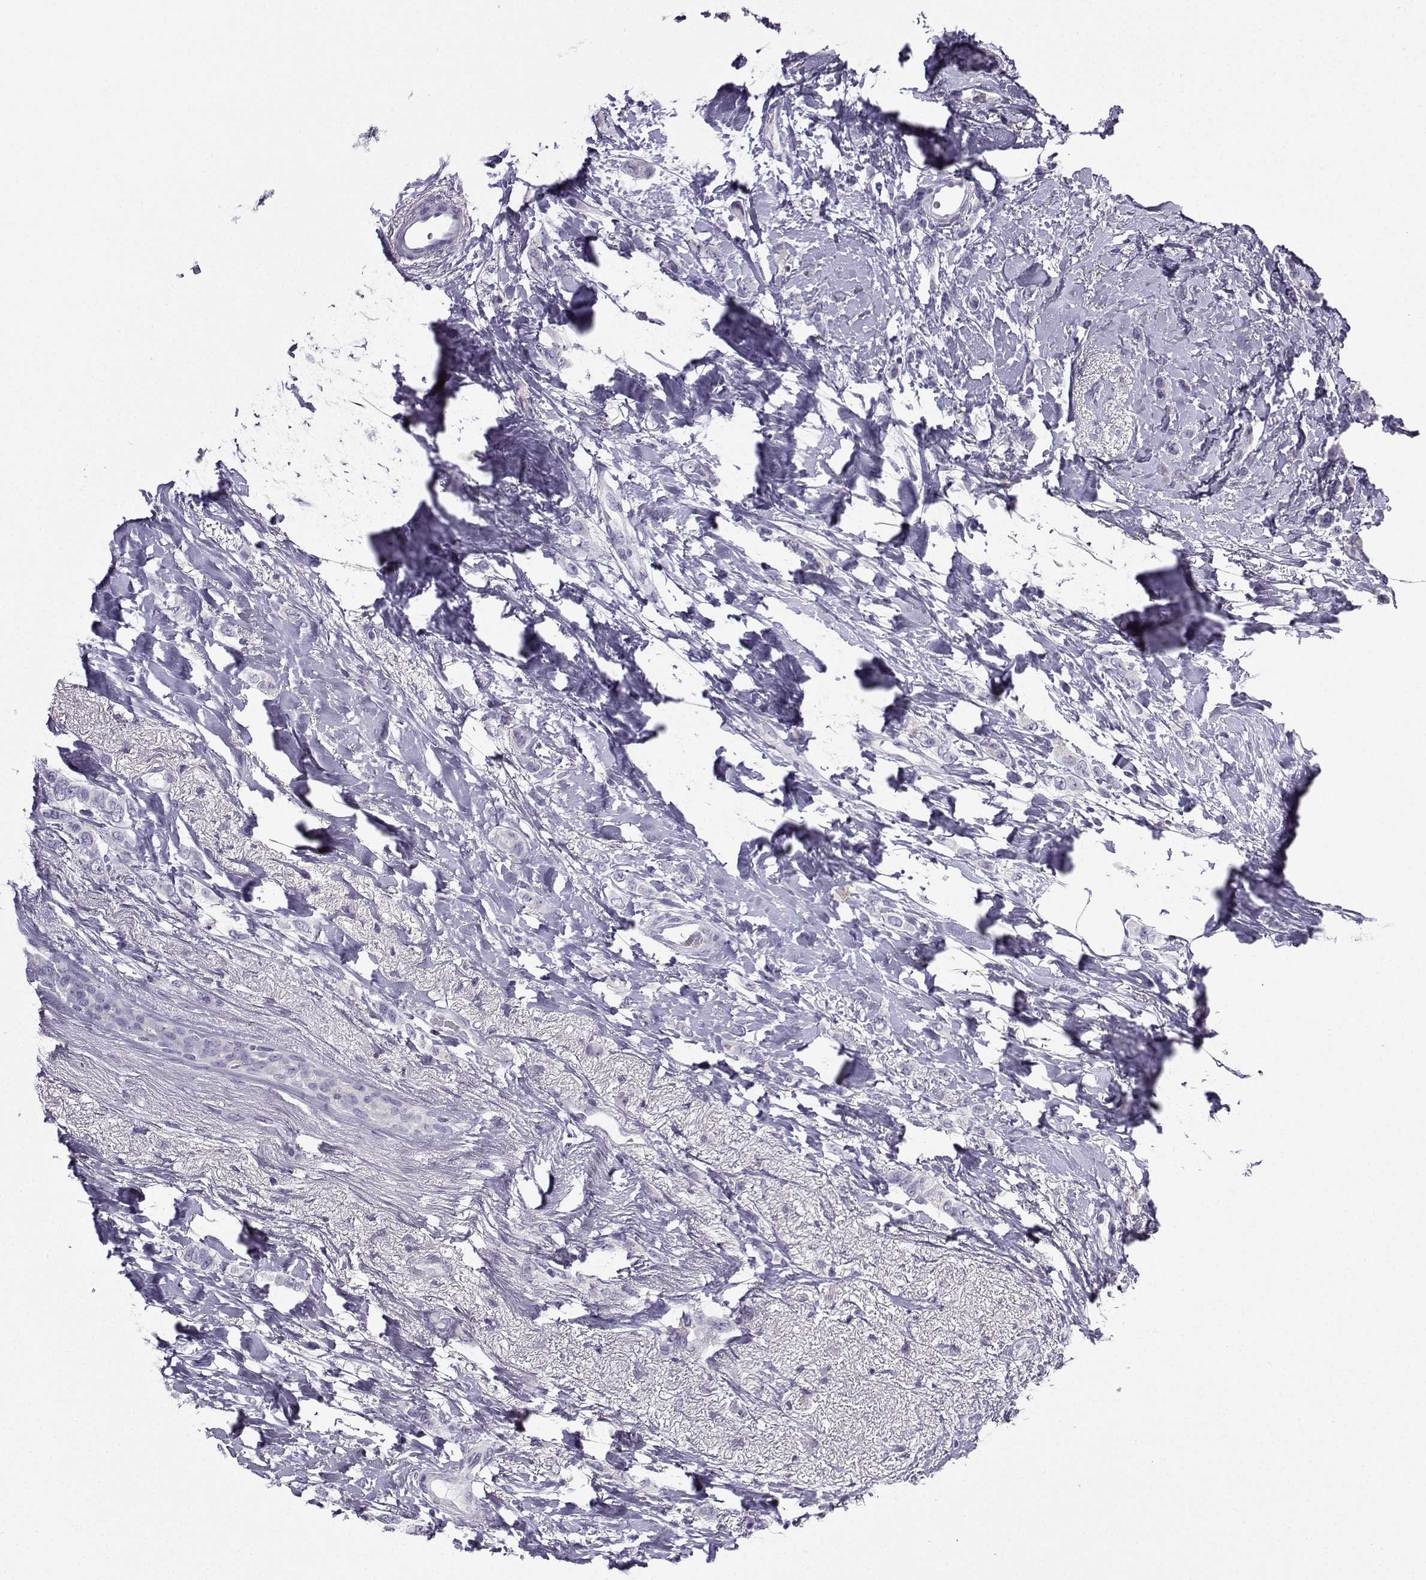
{"staining": {"intensity": "negative", "quantity": "none", "location": "none"}, "tissue": "breast cancer", "cell_type": "Tumor cells", "image_type": "cancer", "snomed": [{"axis": "morphology", "description": "Lobular carcinoma"}, {"axis": "topography", "description": "Breast"}], "caption": "Tumor cells are negative for brown protein staining in lobular carcinoma (breast).", "gene": "ZBTB8B", "patient": {"sex": "female", "age": 66}}